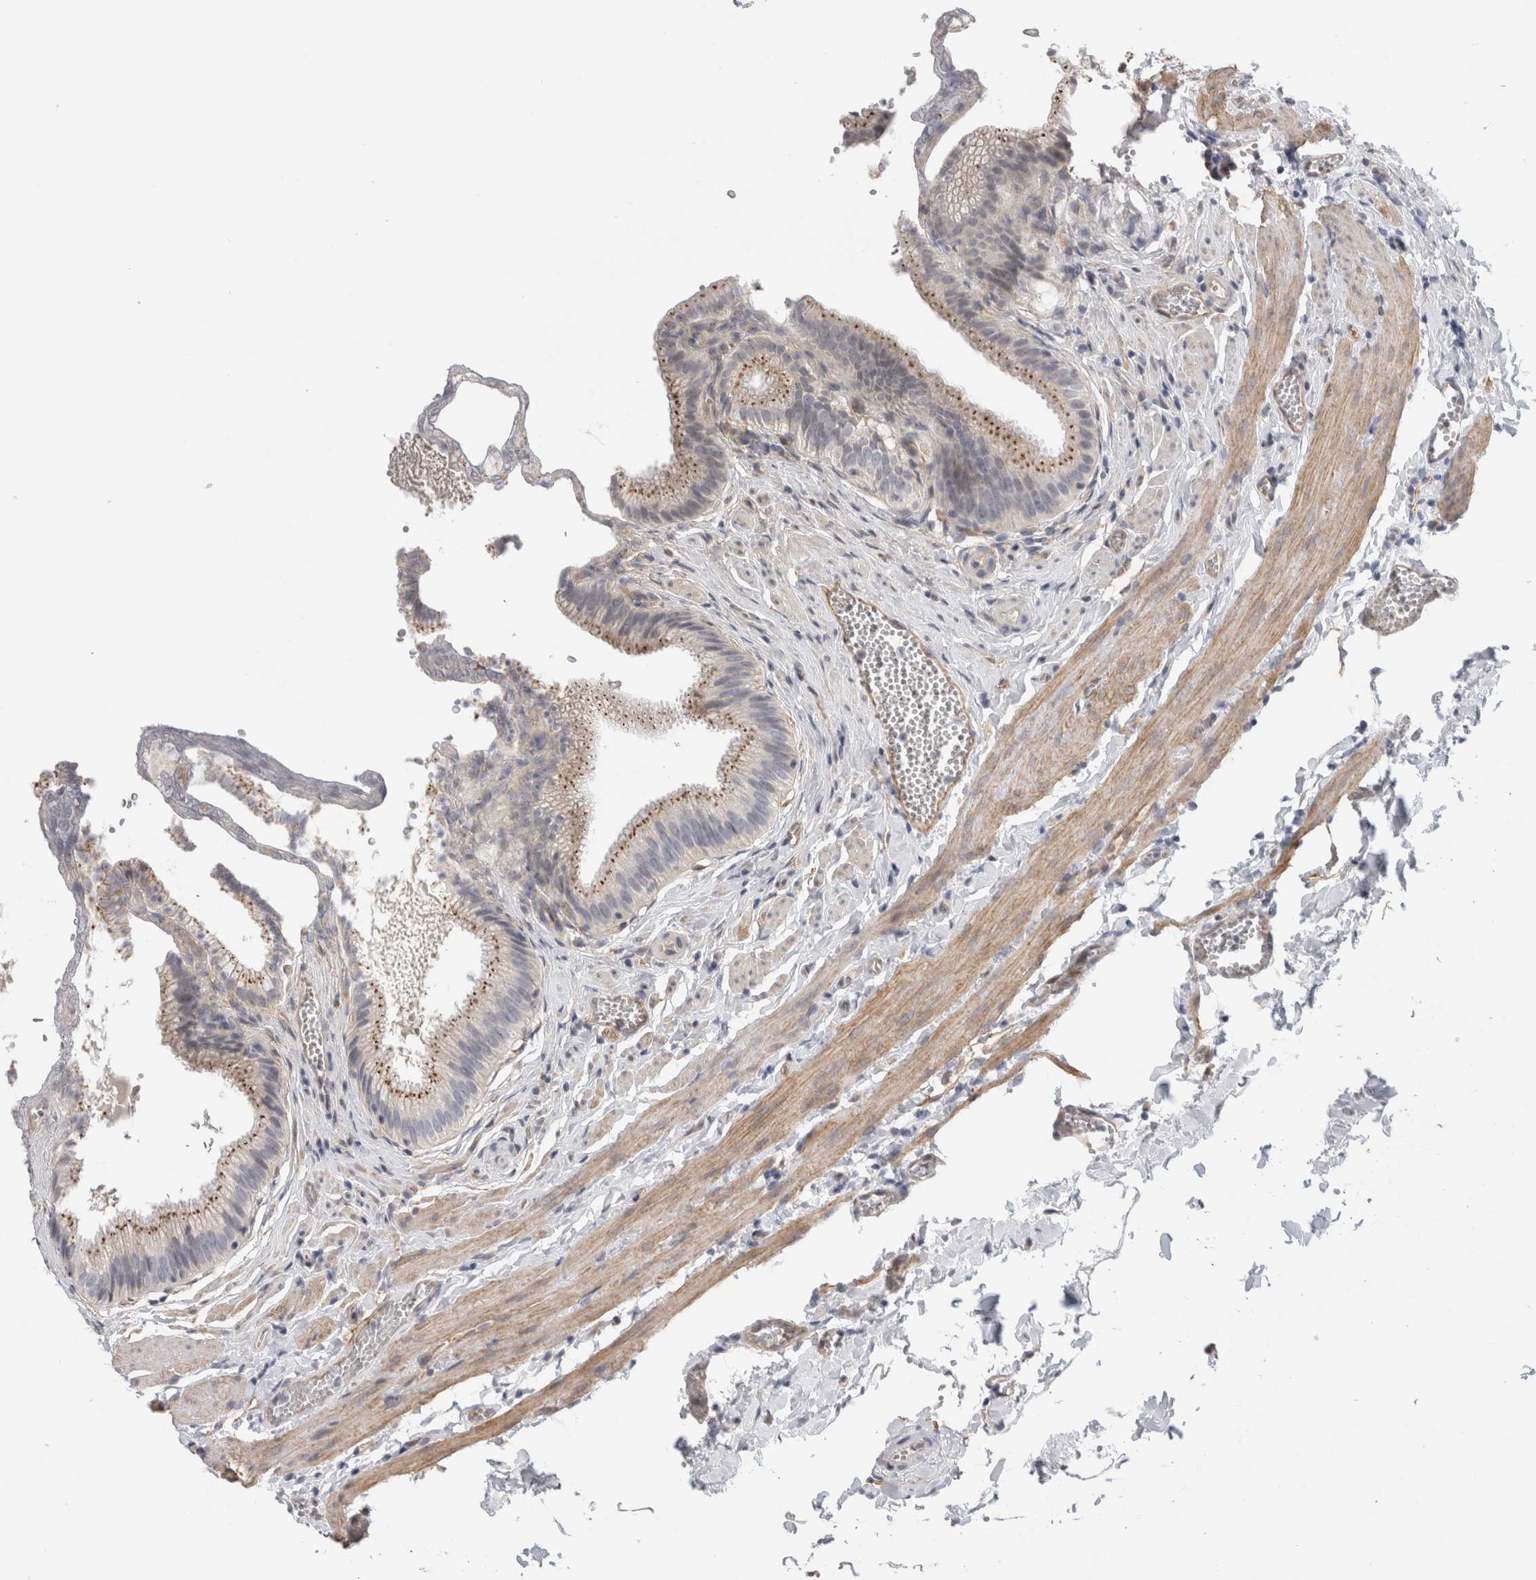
{"staining": {"intensity": "strong", "quantity": "25%-75%", "location": "cytoplasmic/membranous"}, "tissue": "gallbladder", "cell_type": "Glandular cells", "image_type": "normal", "snomed": [{"axis": "morphology", "description": "Normal tissue, NOS"}, {"axis": "topography", "description": "Gallbladder"}], "caption": "Strong cytoplasmic/membranous protein staining is appreciated in approximately 25%-75% of glandular cells in gallbladder.", "gene": "ANKMY1", "patient": {"sex": "male", "age": 38}}